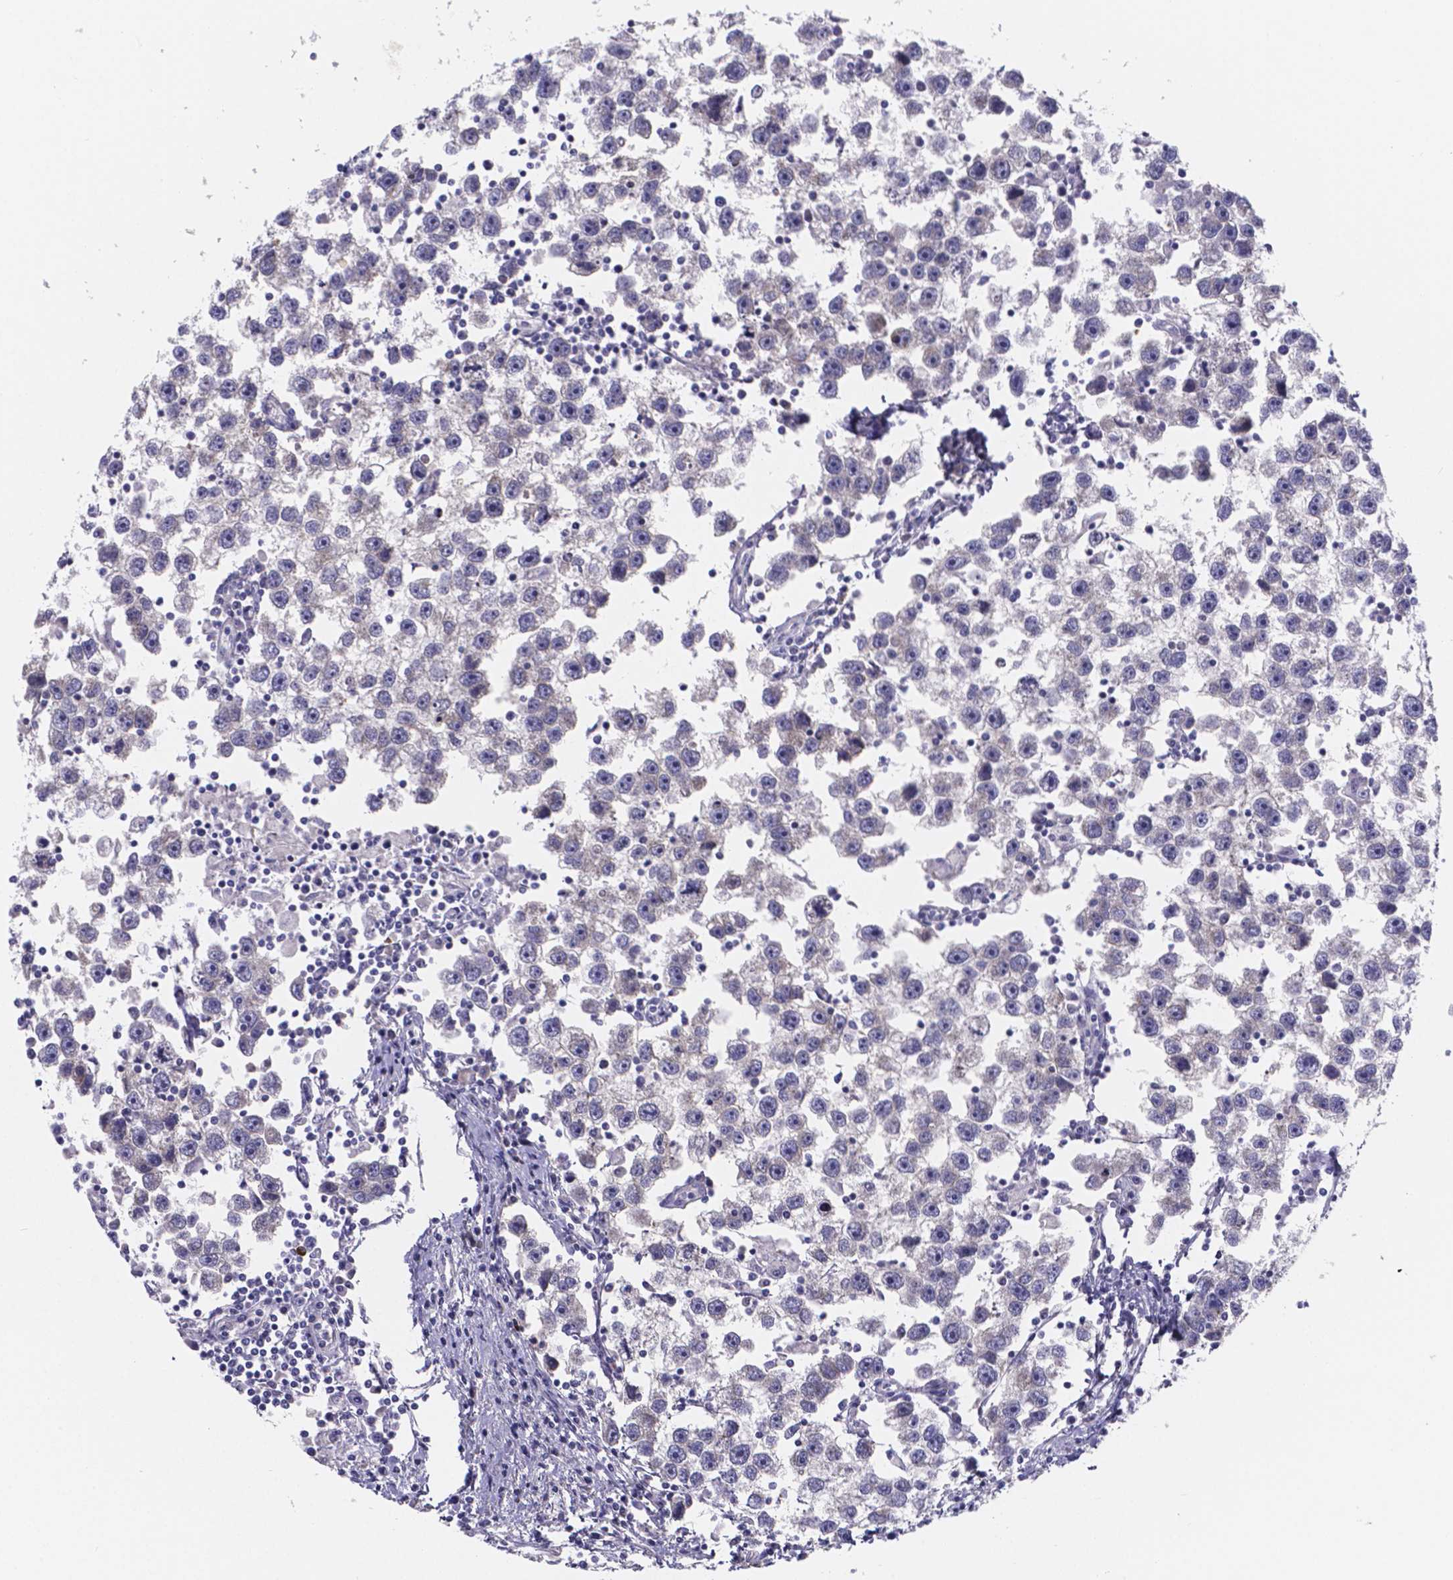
{"staining": {"intensity": "negative", "quantity": "none", "location": "none"}, "tissue": "testis cancer", "cell_type": "Tumor cells", "image_type": "cancer", "snomed": [{"axis": "morphology", "description": "Seminoma, NOS"}, {"axis": "topography", "description": "Testis"}], "caption": "IHC of testis cancer exhibits no staining in tumor cells.", "gene": "GABRA3", "patient": {"sex": "male", "age": 30}}